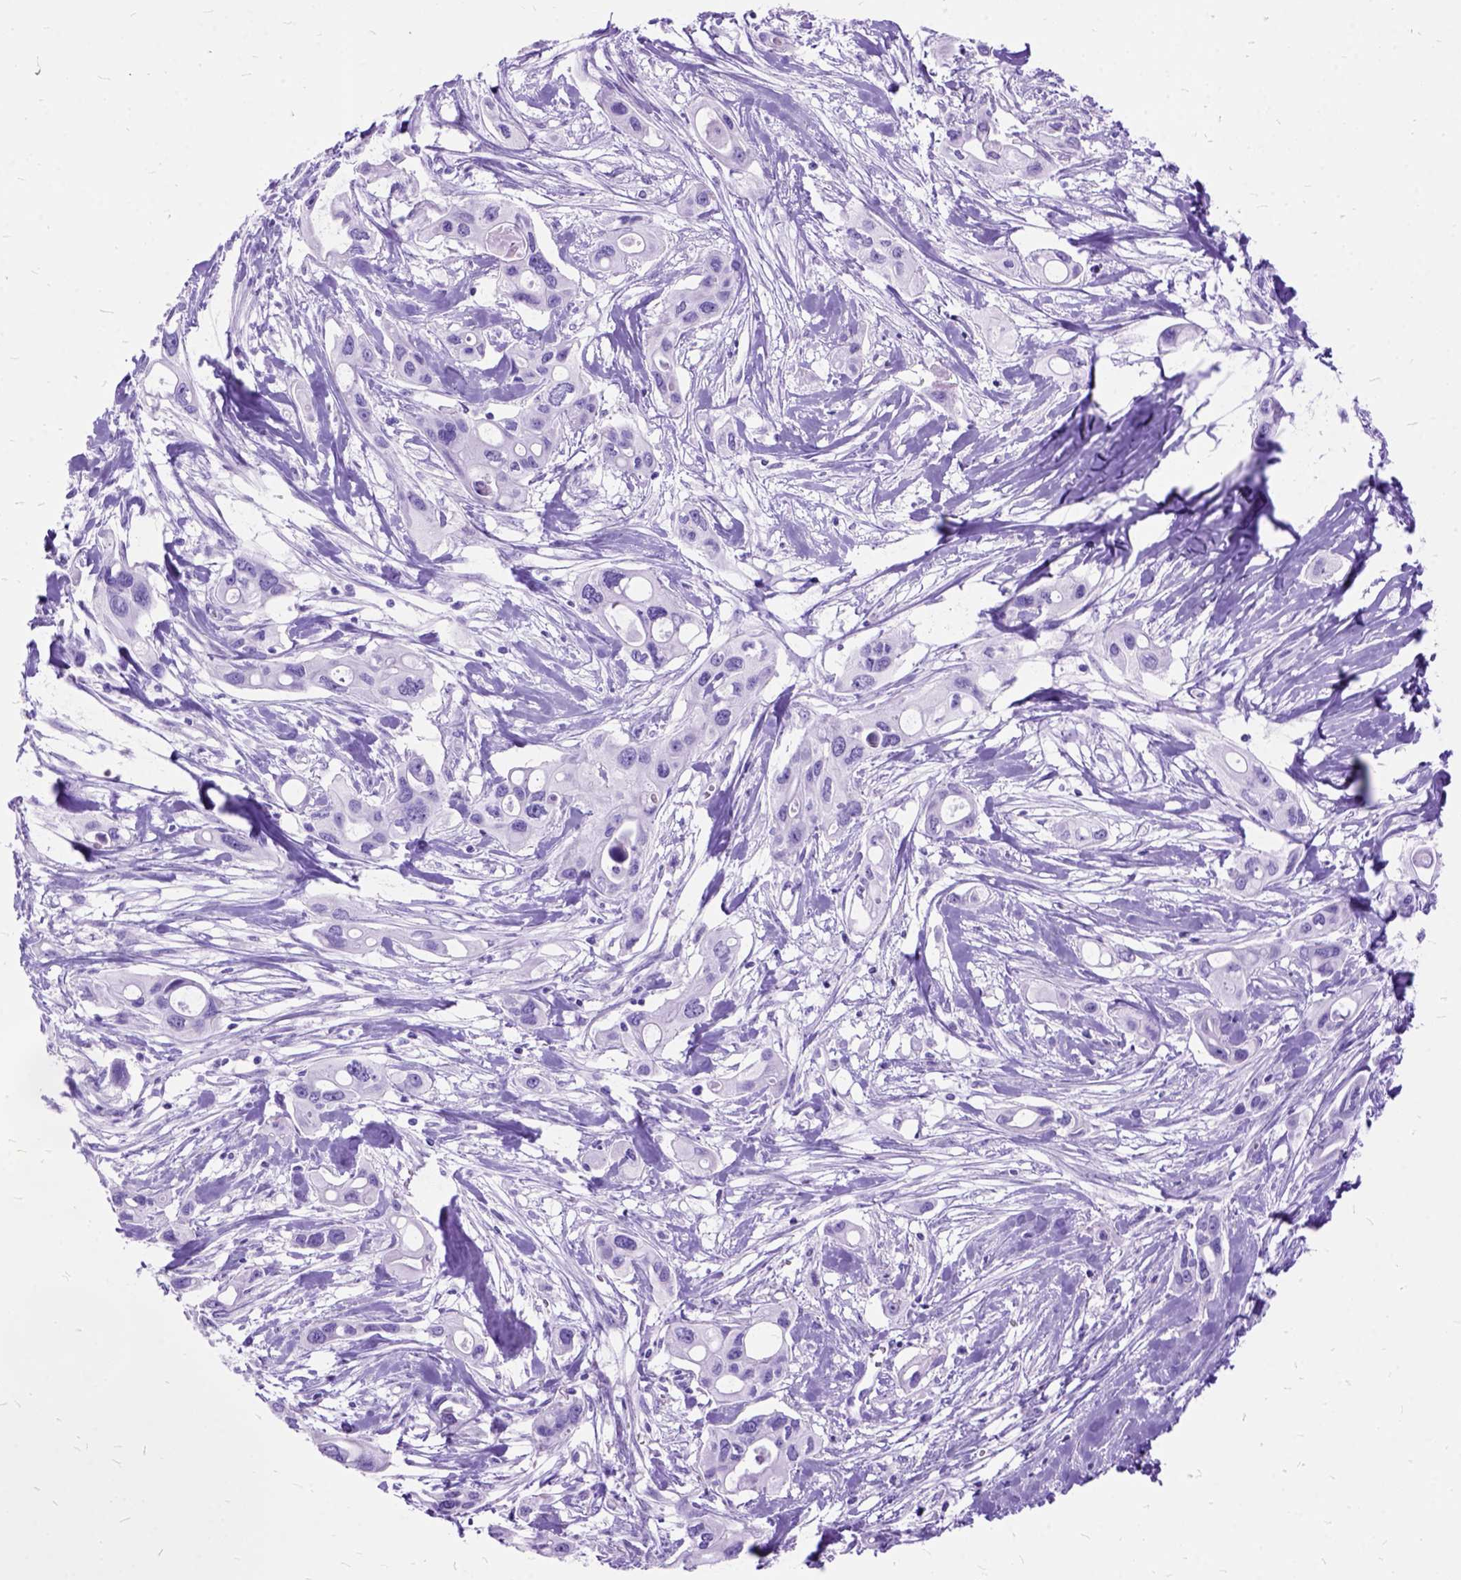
{"staining": {"intensity": "negative", "quantity": "none", "location": "none"}, "tissue": "pancreatic cancer", "cell_type": "Tumor cells", "image_type": "cancer", "snomed": [{"axis": "morphology", "description": "Adenocarcinoma, NOS"}, {"axis": "topography", "description": "Pancreas"}], "caption": "This is an immunohistochemistry micrograph of human pancreatic cancer. There is no staining in tumor cells.", "gene": "DNAH2", "patient": {"sex": "male", "age": 60}}